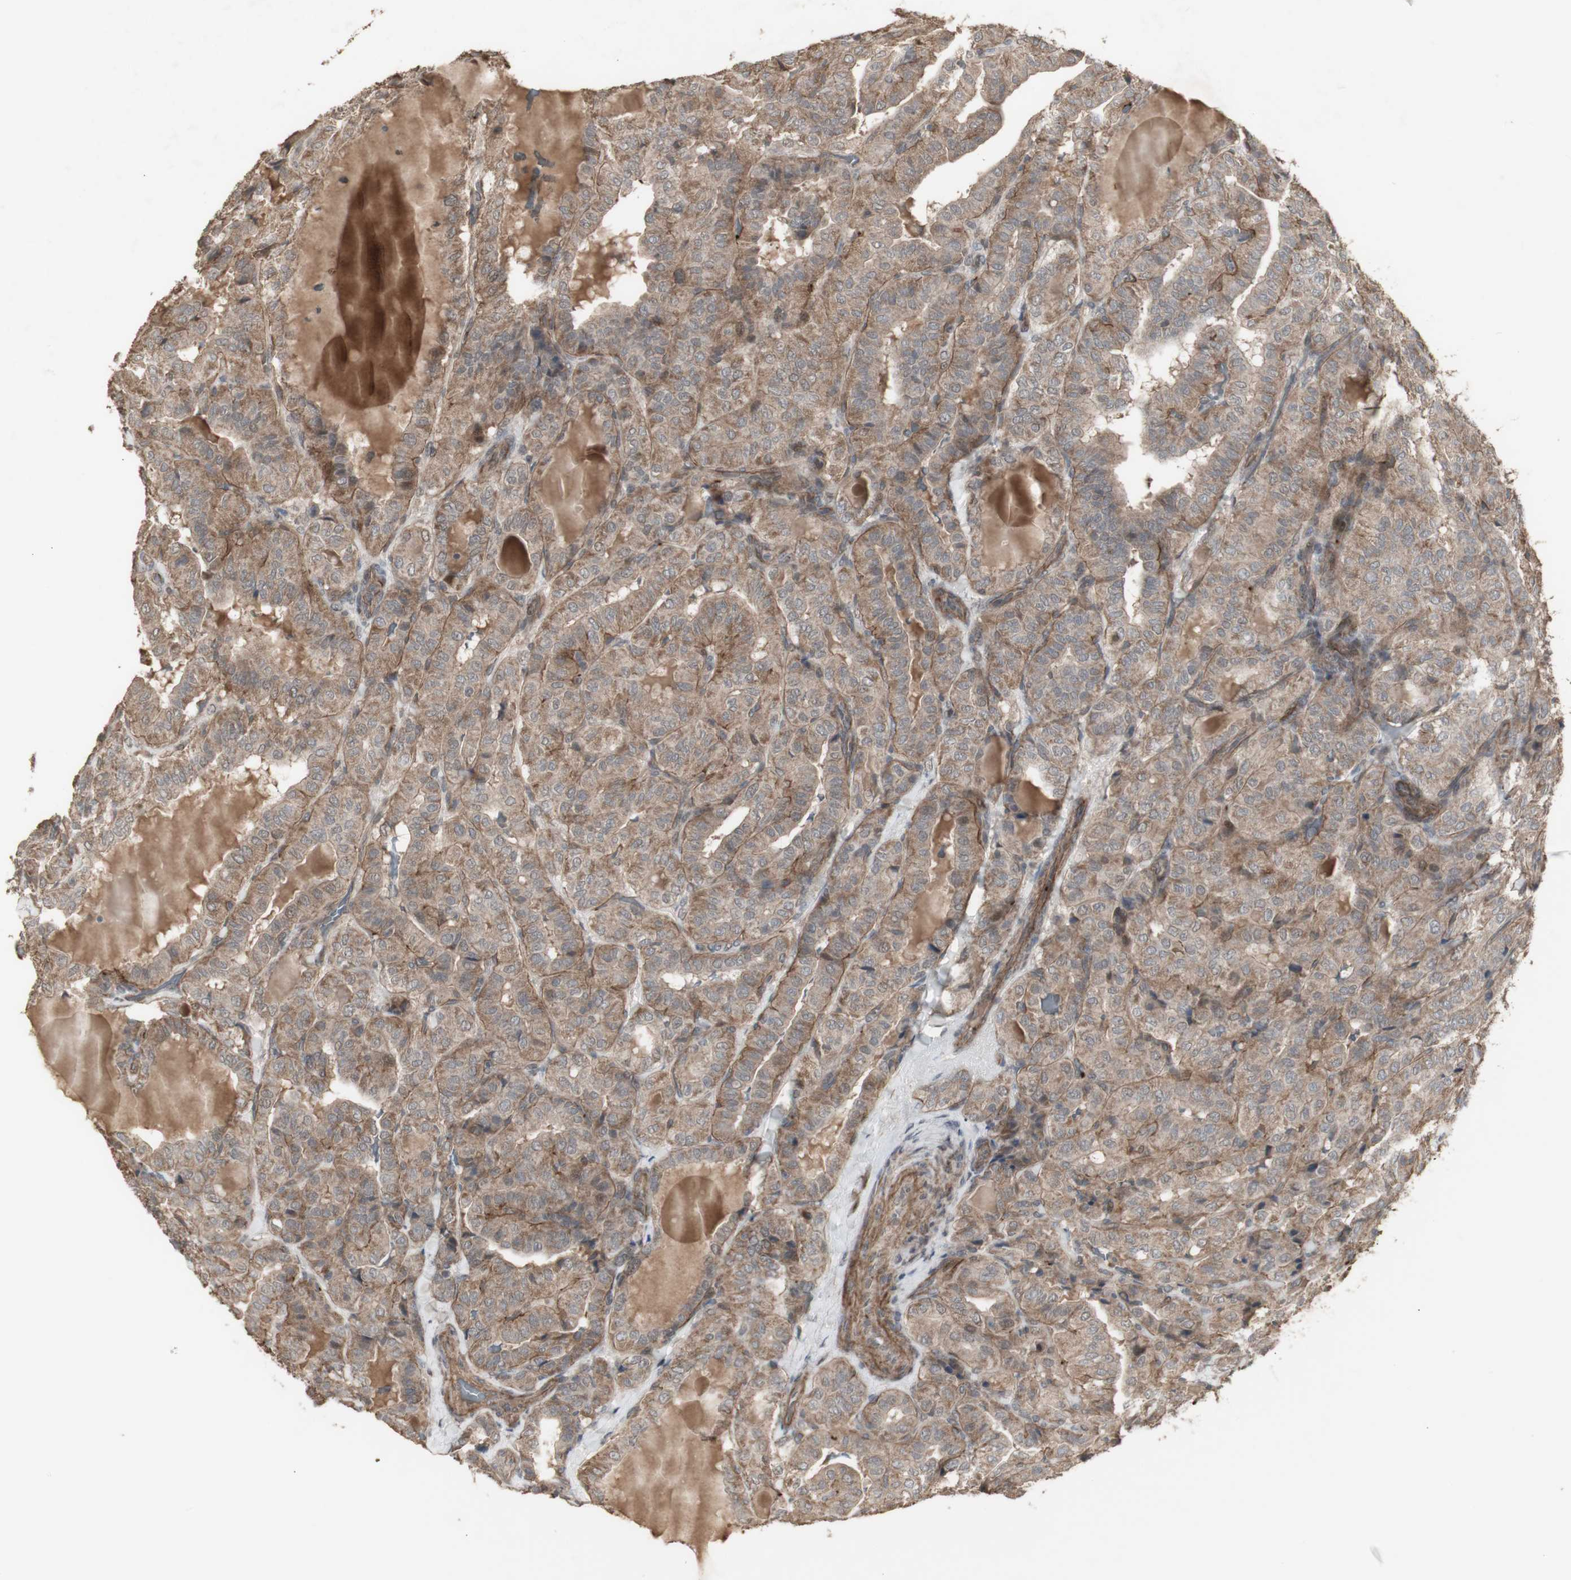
{"staining": {"intensity": "moderate", "quantity": ">75%", "location": "cytoplasmic/membranous"}, "tissue": "thyroid cancer", "cell_type": "Tumor cells", "image_type": "cancer", "snomed": [{"axis": "morphology", "description": "Papillary adenocarcinoma, NOS"}, {"axis": "topography", "description": "Thyroid gland"}], "caption": "Brown immunohistochemical staining in thyroid papillary adenocarcinoma exhibits moderate cytoplasmic/membranous expression in about >75% of tumor cells.", "gene": "ALOX12", "patient": {"sex": "male", "age": 77}}